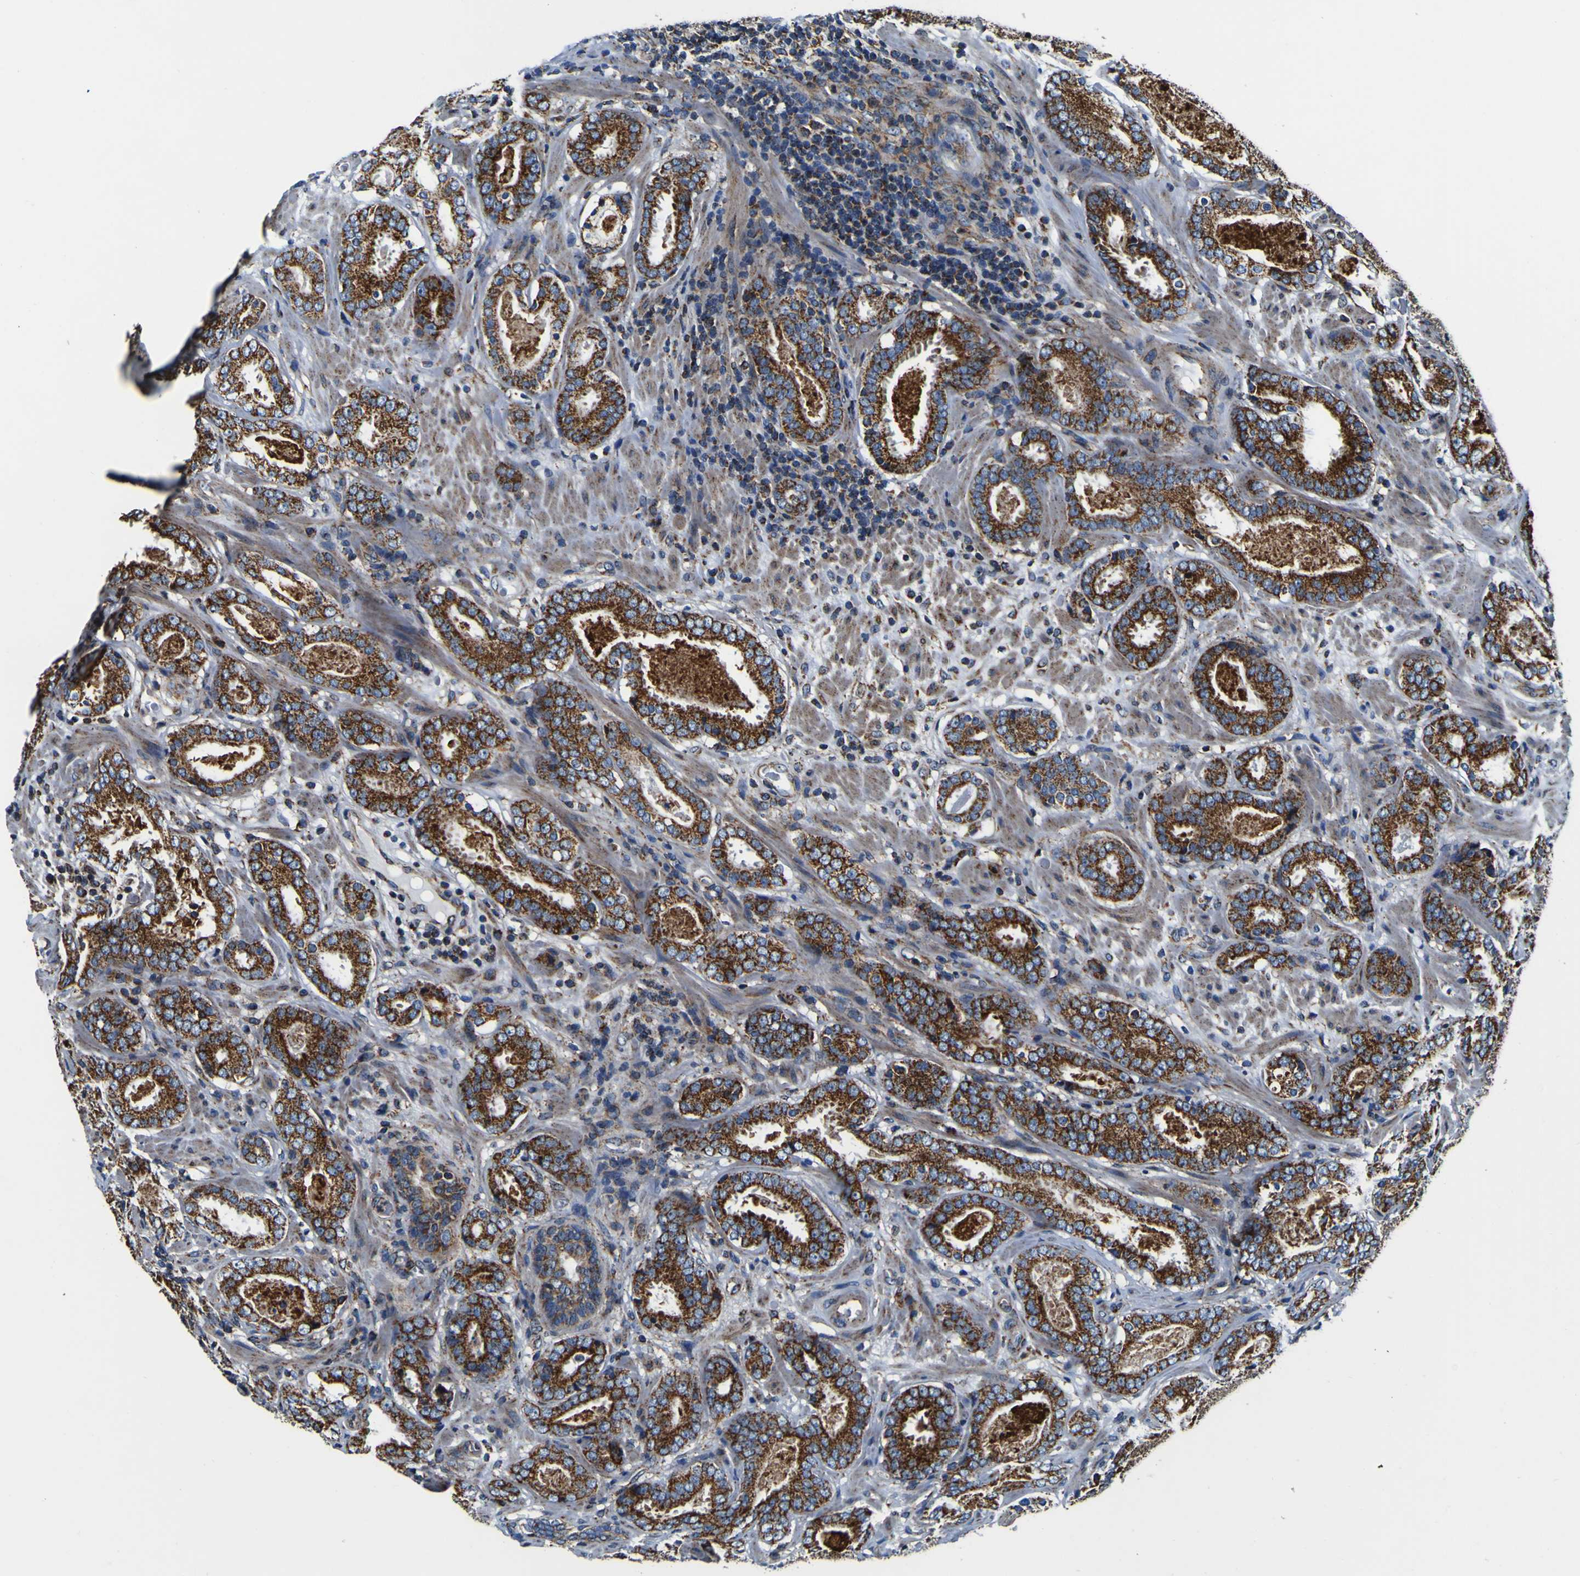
{"staining": {"intensity": "strong", "quantity": ">75%", "location": "cytoplasmic/membranous"}, "tissue": "prostate cancer", "cell_type": "Tumor cells", "image_type": "cancer", "snomed": [{"axis": "morphology", "description": "Adenocarcinoma, Low grade"}, {"axis": "topography", "description": "Prostate"}], "caption": "Immunohistochemistry (IHC) staining of adenocarcinoma (low-grade) (prostate), which shows high levels of strong cytoplasmic/membranous positivity in about >75% of tumor cells indicating strong cytoplasmic/membranous protein staining. The staining was performed using DAB (3,3'-diaminobenzidine) (brown) for protein detection and nuclei were counterstained in hematoxylin (blue).", "gene": "PTRH2", "patient": {"sex": "male", "age": 69}}